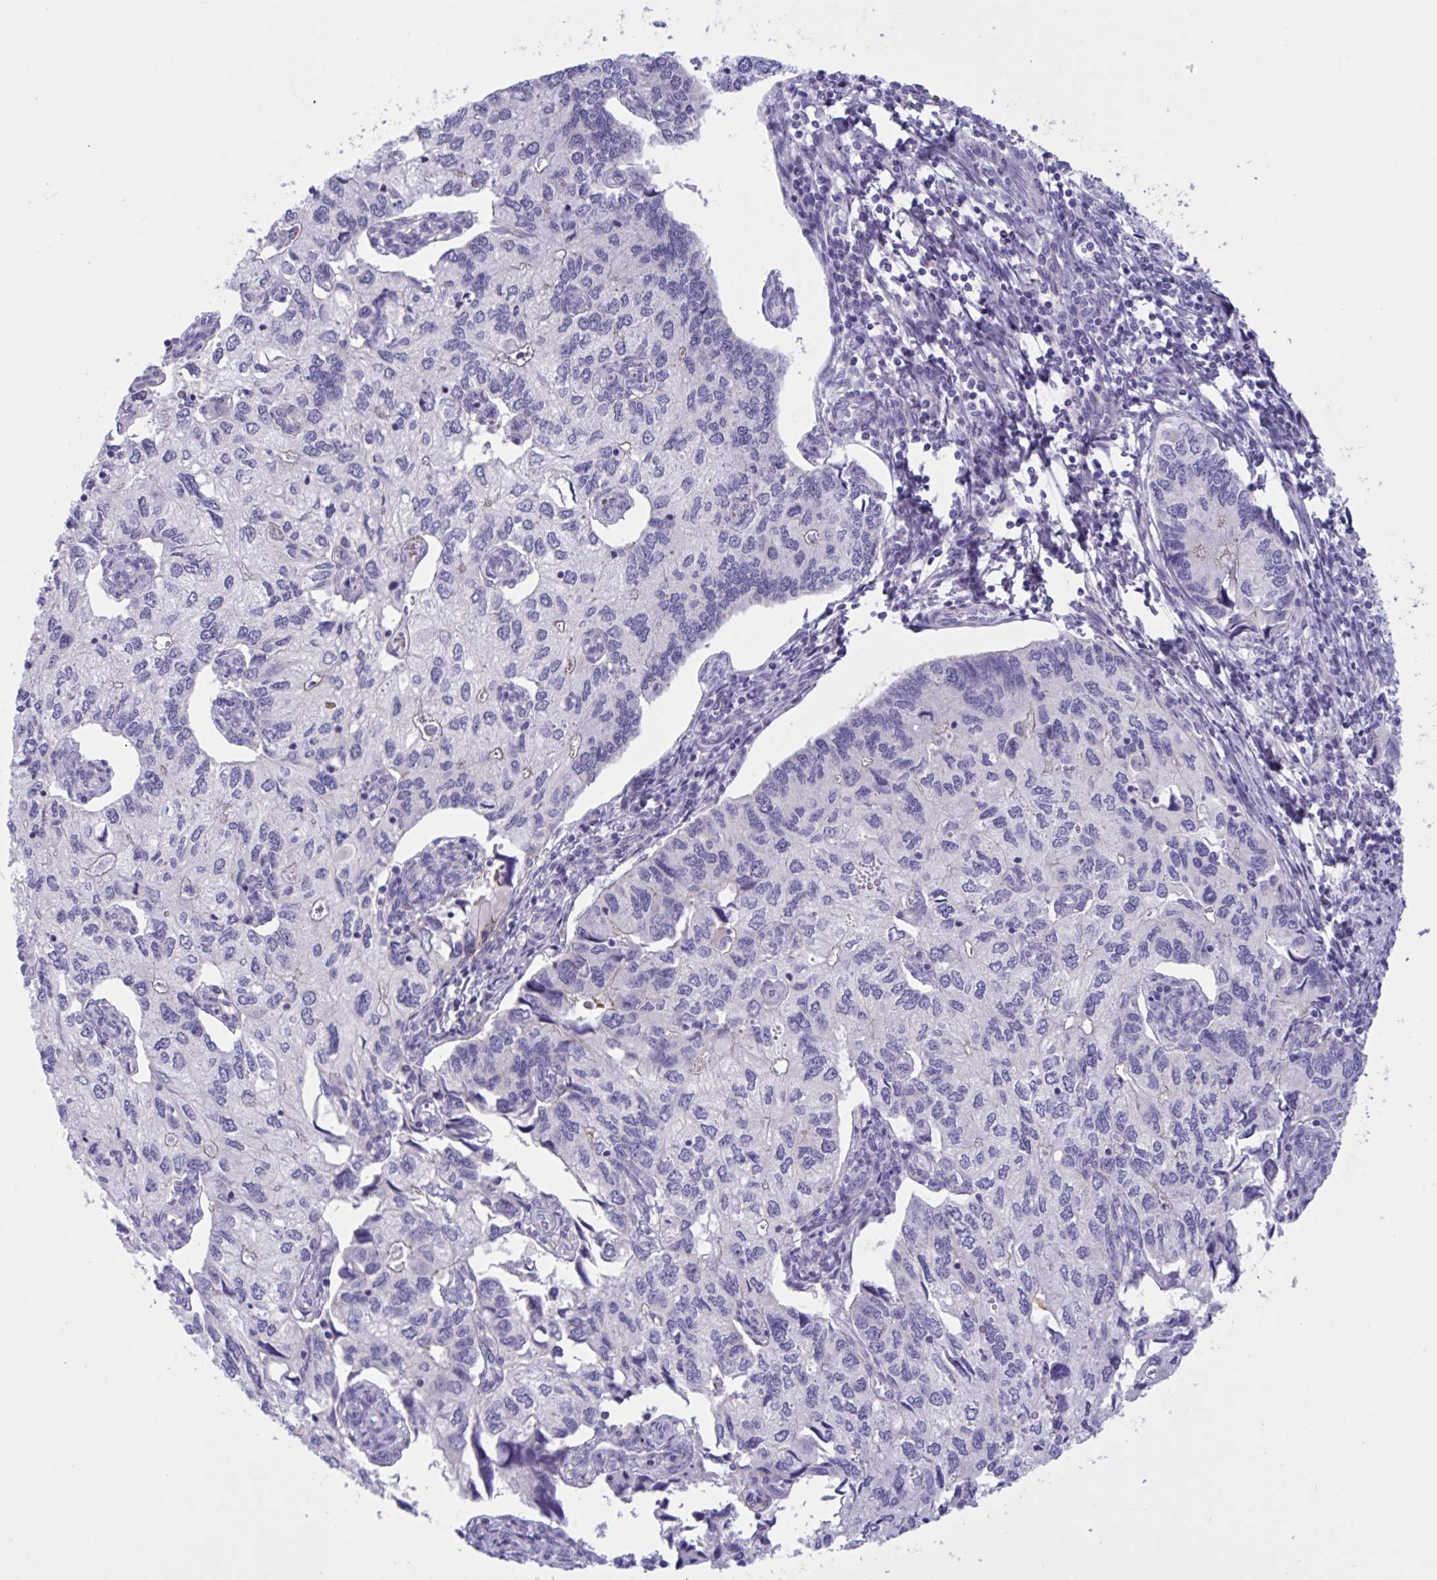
{"staining": {"intensity": "negative", "quantity": "none", "location": "none"}, "tissue": "endometrial cancer", "cell_type": "Tumor cells", "image_type": "cancer", "snomed": [{"axis": "morphology", "description": "Carcinoma, NOS"}, {"axis": "topography", "description": "Uterus"}], "caption": "Tumor cells show no significant staining in endometrial cancer (carcinoma).", "gene": "OXLD1", "patient": {"sex": "female", "age": 76}}